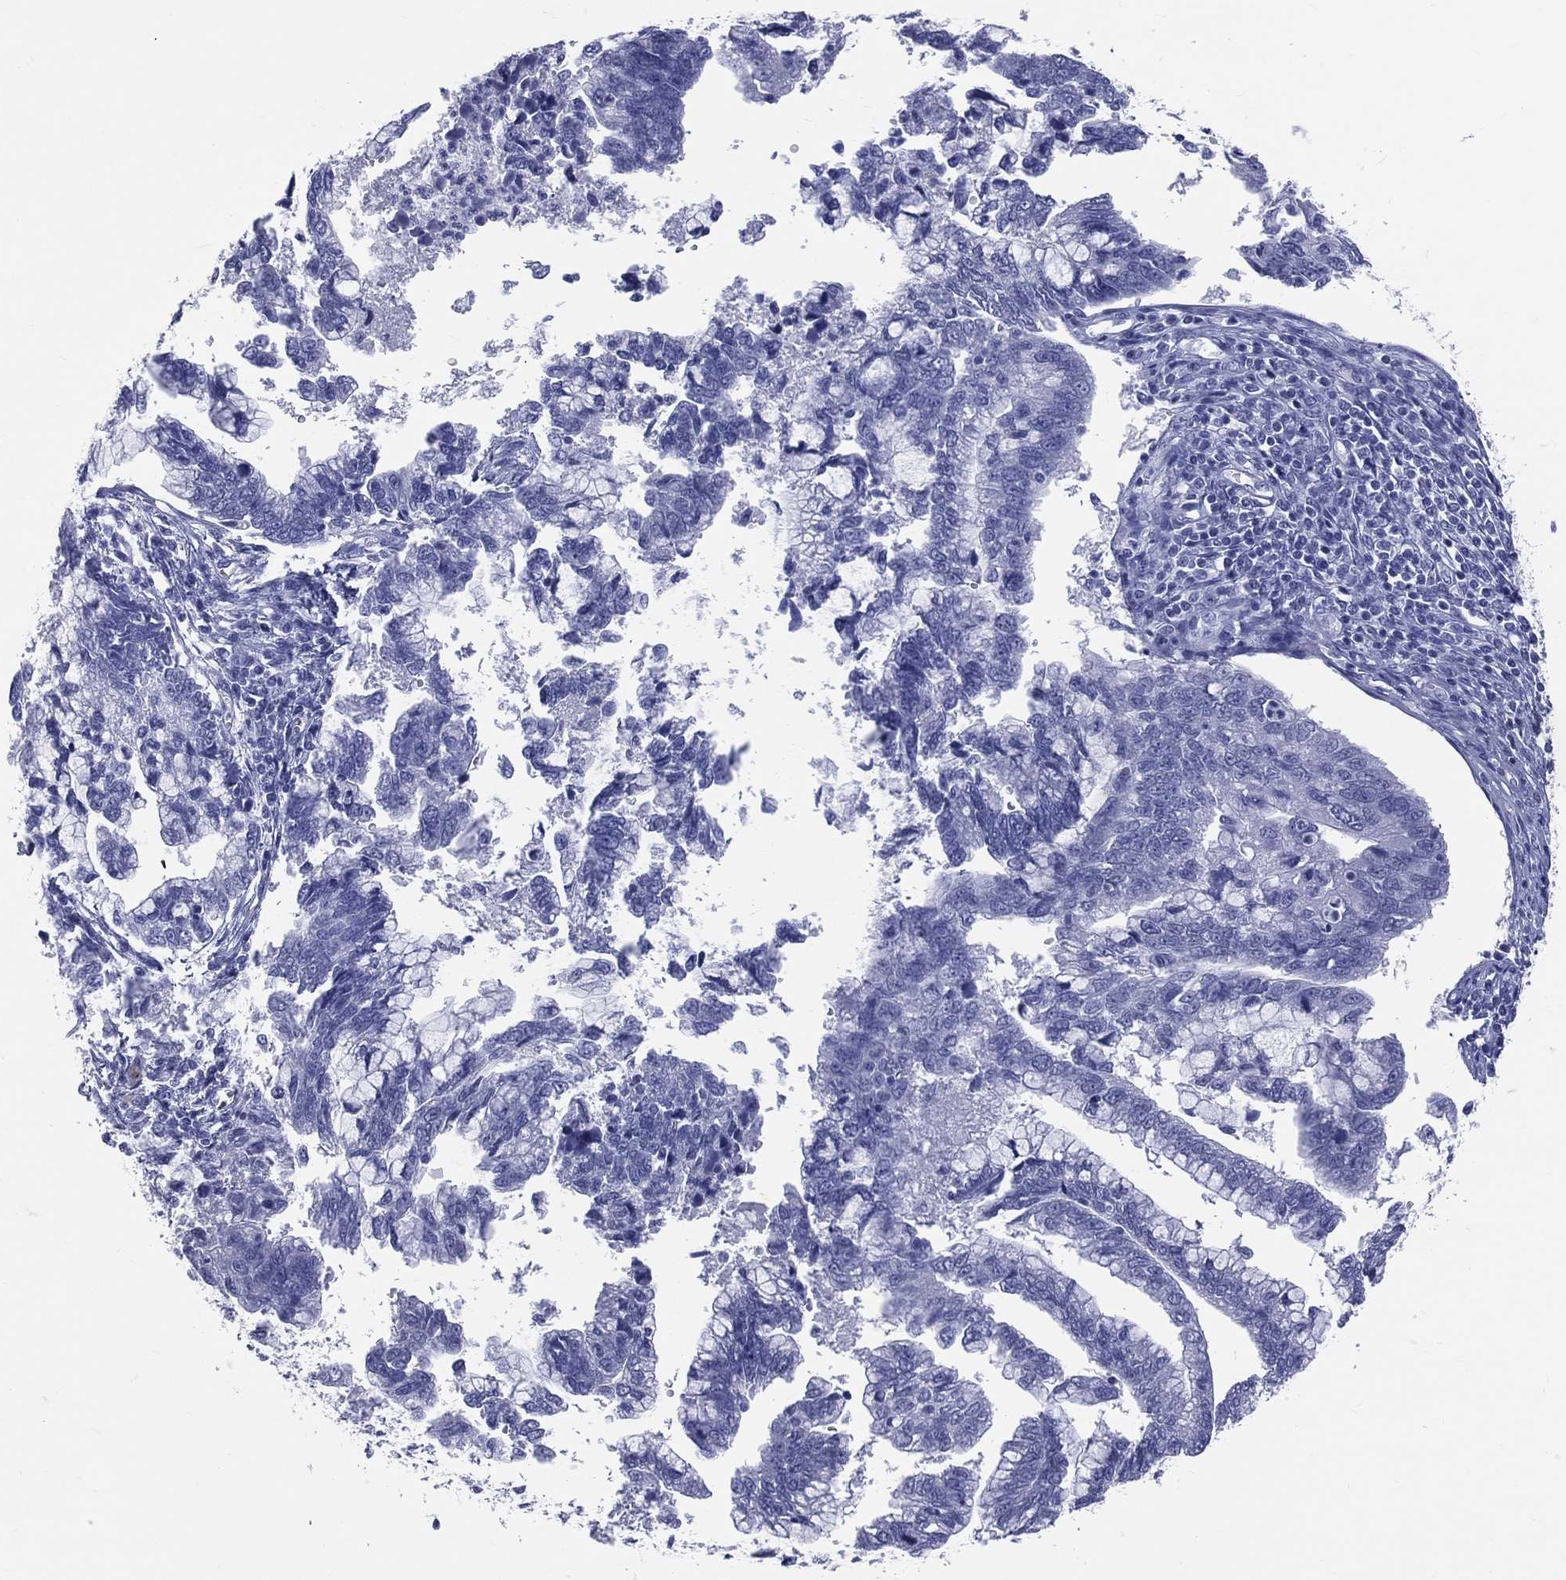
{"staining": {"intensity": "negative", "quantity": "none", "location": "none"}, "tissue": "cervical cancer", "cell_type": "Tumor cells", "image_type": "cancer", "snomed": [{"axis": "morphology", "description": "Adenocarcinoma, NOS"}, {"axis": "topography", "description": "Cervix"}], "caption": "DAB (3,3'-diaminobenzidine) immunohistochemical staining of human cervical cancer (adenocarcinoma) demonstrates no significant staining in tumor cells. (DAB IHC visualized using brightfield microscopy, high magnification).", "gene": "CYLC1", "patient": {"sex": "female", "age": 44}}